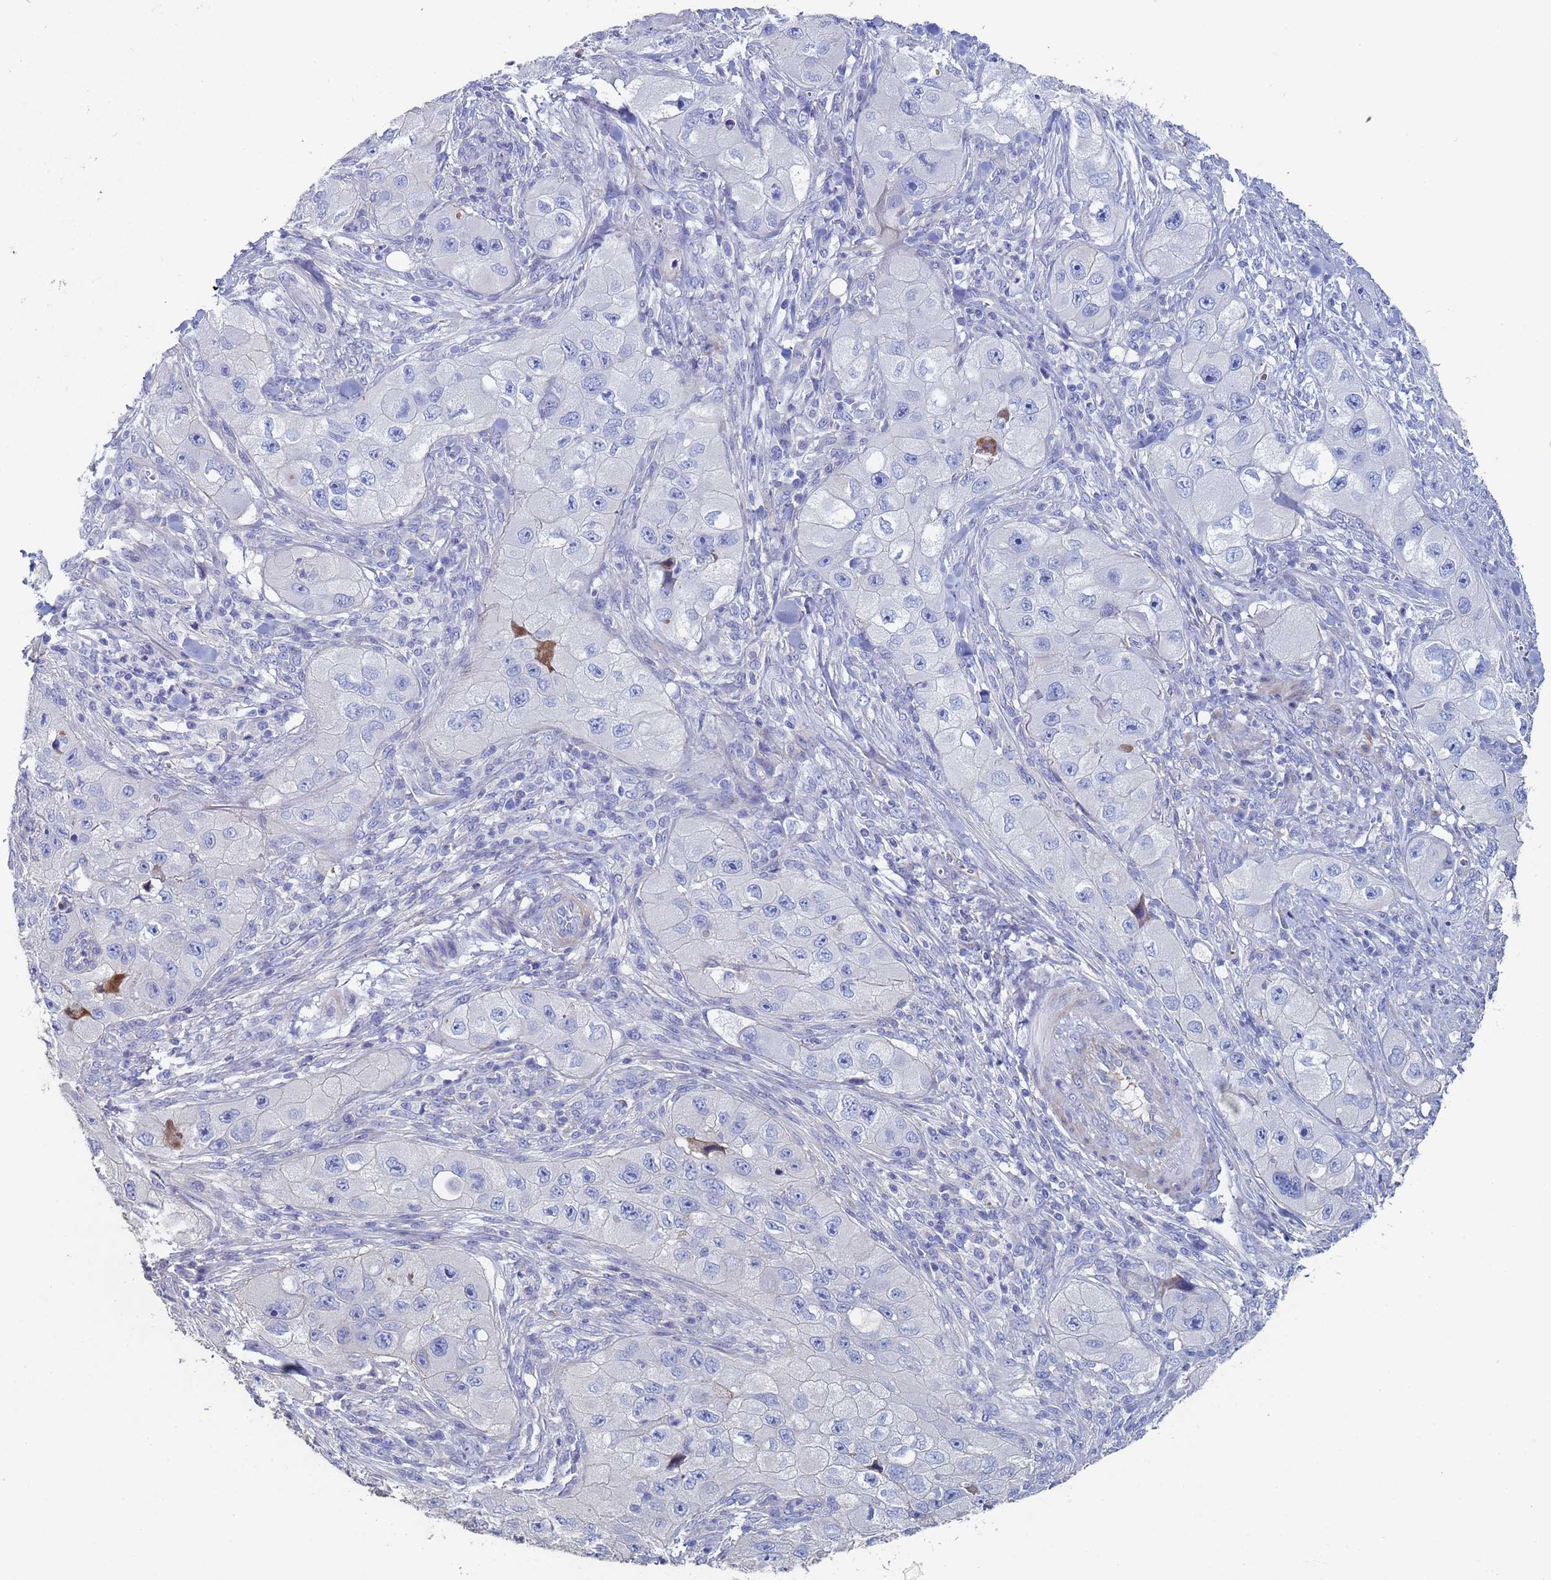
{"staining": {"intensity": "negative", "quantity": "none", "location": "none"}, "tissue": "skin cancer", "cell_type": "Tumor cells", "image_type": "cancer", "snomed": [{"axis": "morphology", "description": "Squamous cell carcinoma, NOS"}, {"axis": "topography", "description": "Skin"}, {"axis": "topography", "description": "Subcutis"}], "caption": "Immunohistochemistry (IHC) histopathology image of neoplastic tissue: skin cancer stained with DAB (3,3'-diaminobenzidine) reveals no significant protein positivity in tumor cells.", "gene": "ABCA8", "patient": {"sex": "male", "age": 73}}